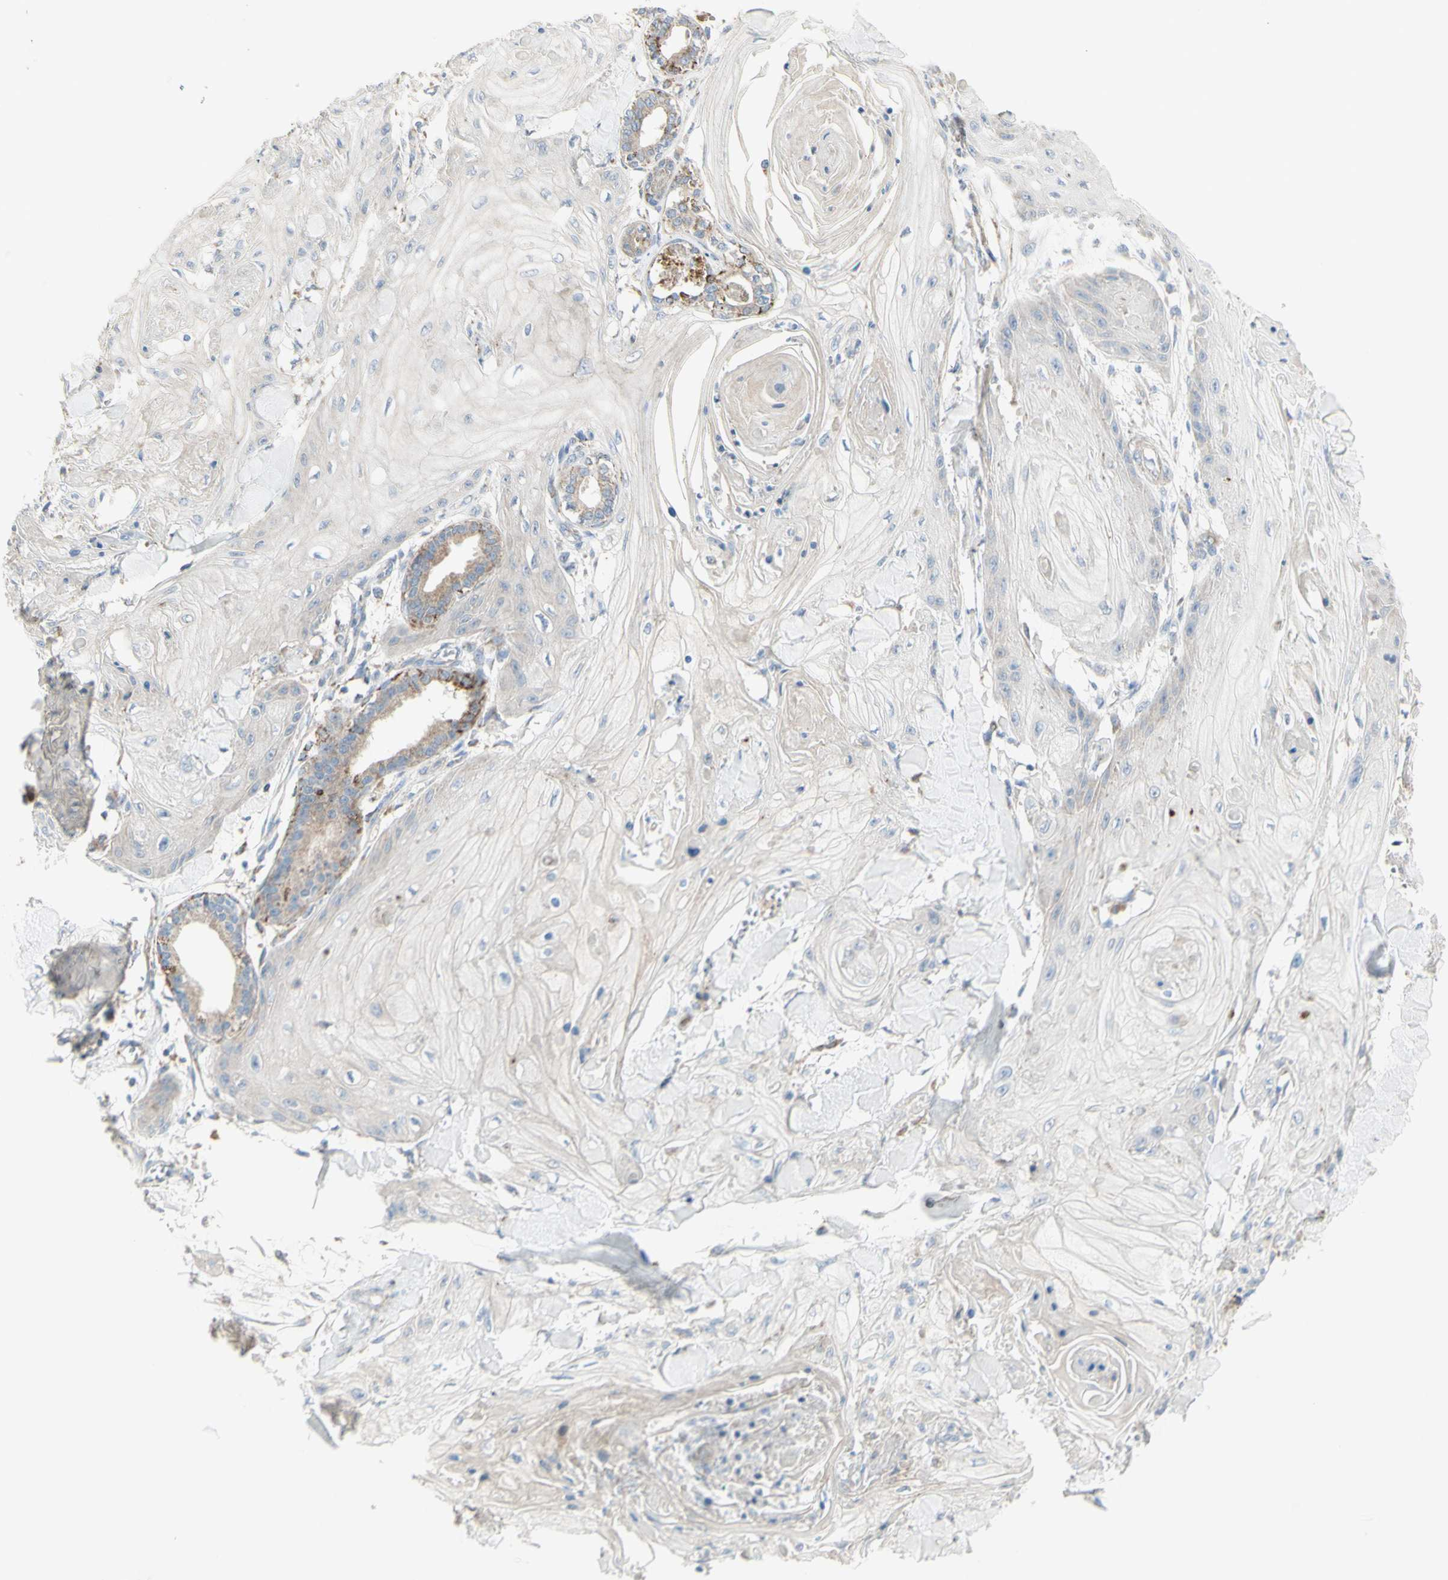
{"staining": {"intensity": "weak", "quantity": "<25%", "location": "cytoplasmic/membranous"}, "tissue": "skin cancer", "cell_type": "Tumor cells", "image_type": "cancer", "snomed": [{"axis": "morphology", "description": "Squamous cell carcinoma, NOS"}, {"axis": "topography", "description": "Skin"}], "caption": "Tumor cells are negative for protein expression in human skin cancer (squamous cell carcinoma). (Immunohistochemistry, brightfield microscopy, high magnification).", "gene": "CNTNAP1", "patient": {"sex": "male", "age": 74}}